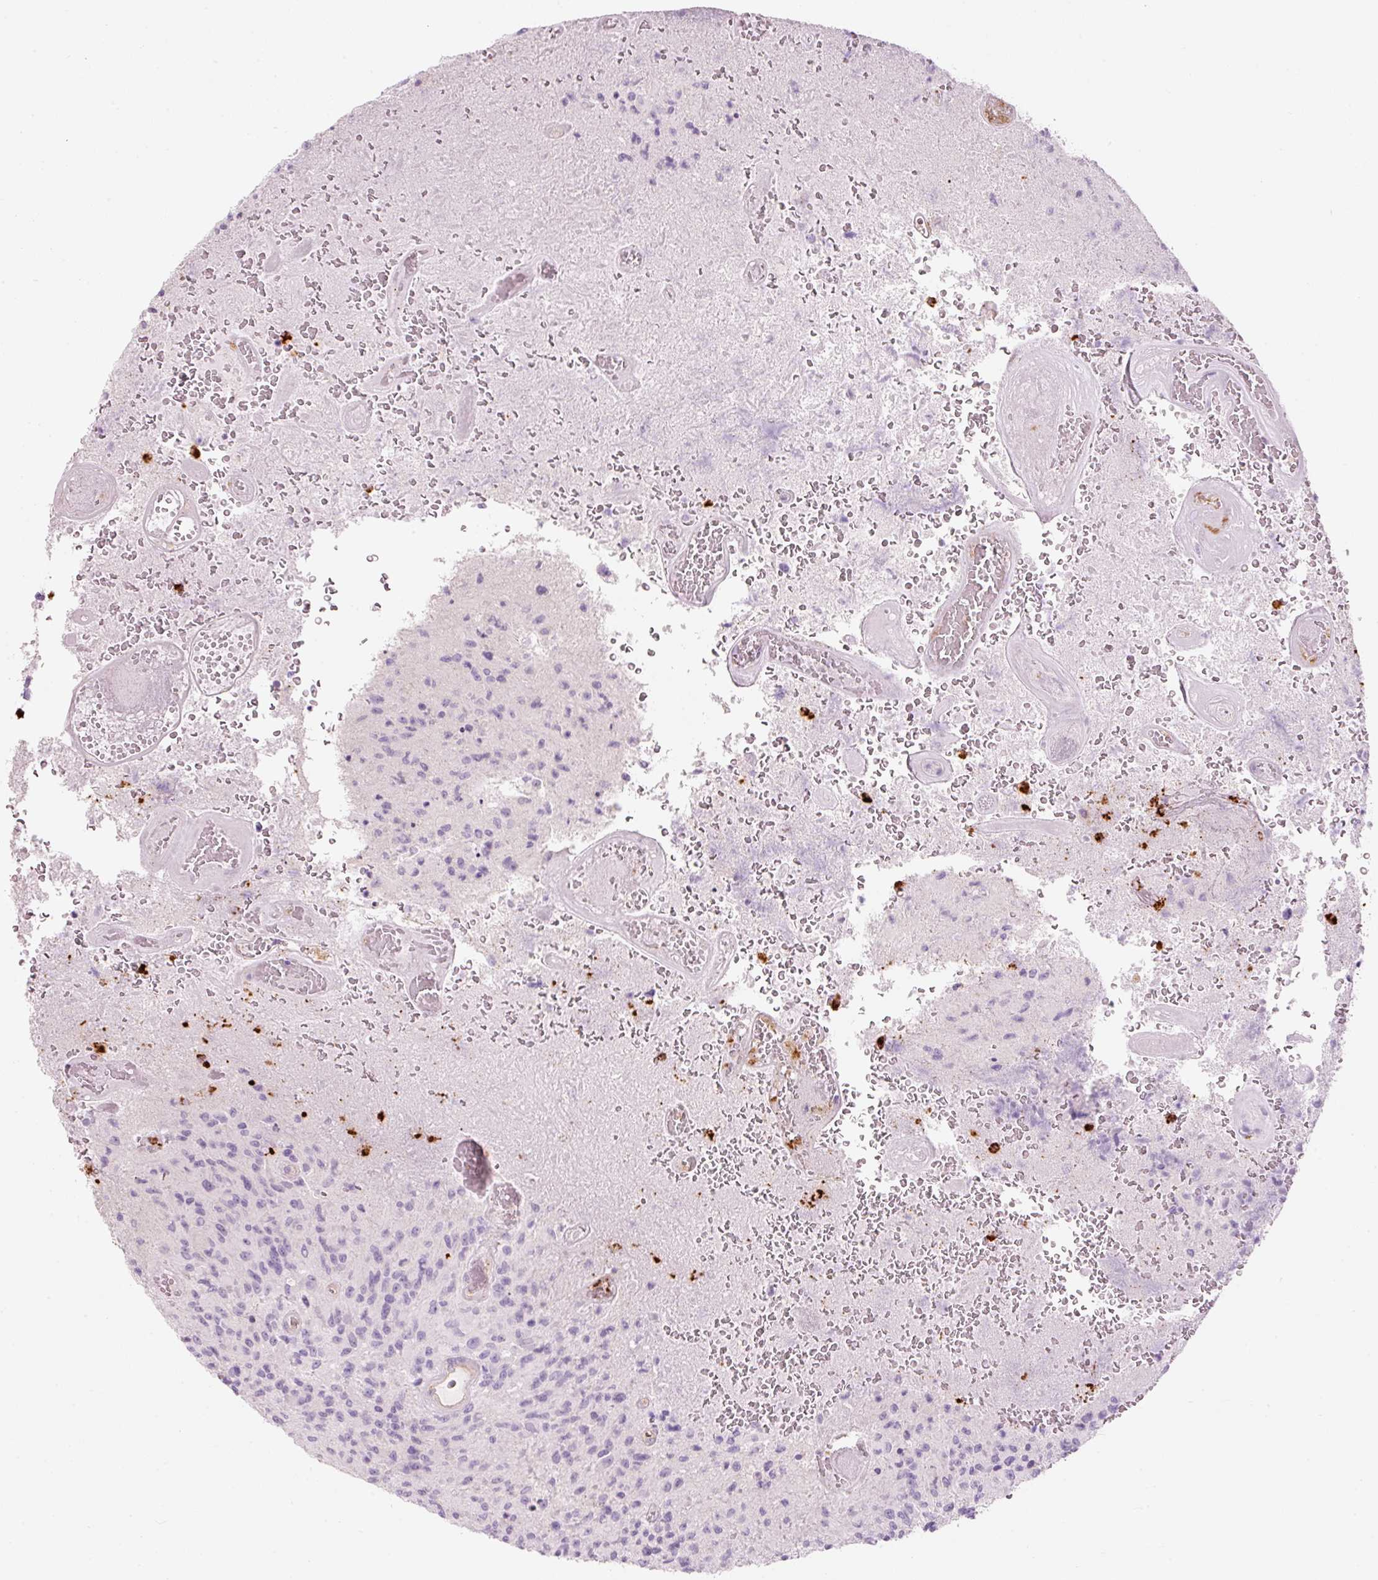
{"staining": {"intensity": "negative", "quantity": "none", "location": "none"}, "tissue": "glioma", "cell_type": "Tumor cells", "image_type": "cancer", "snomed": [{"axis": "morphology", "description": "Normal tissue, NOS"}, {"axis": "morphology", "description": "Glioma, malignant, High grade"}, {"axis": "topography", "description": "Cerebral cortex"}], "caption": "Malignant high-grade glioma stained for a protein using immunohistochemistry shows no staining tumor cells.", "gene": "MAP3K3", "patient": {"sex": "male", "age": 56}}